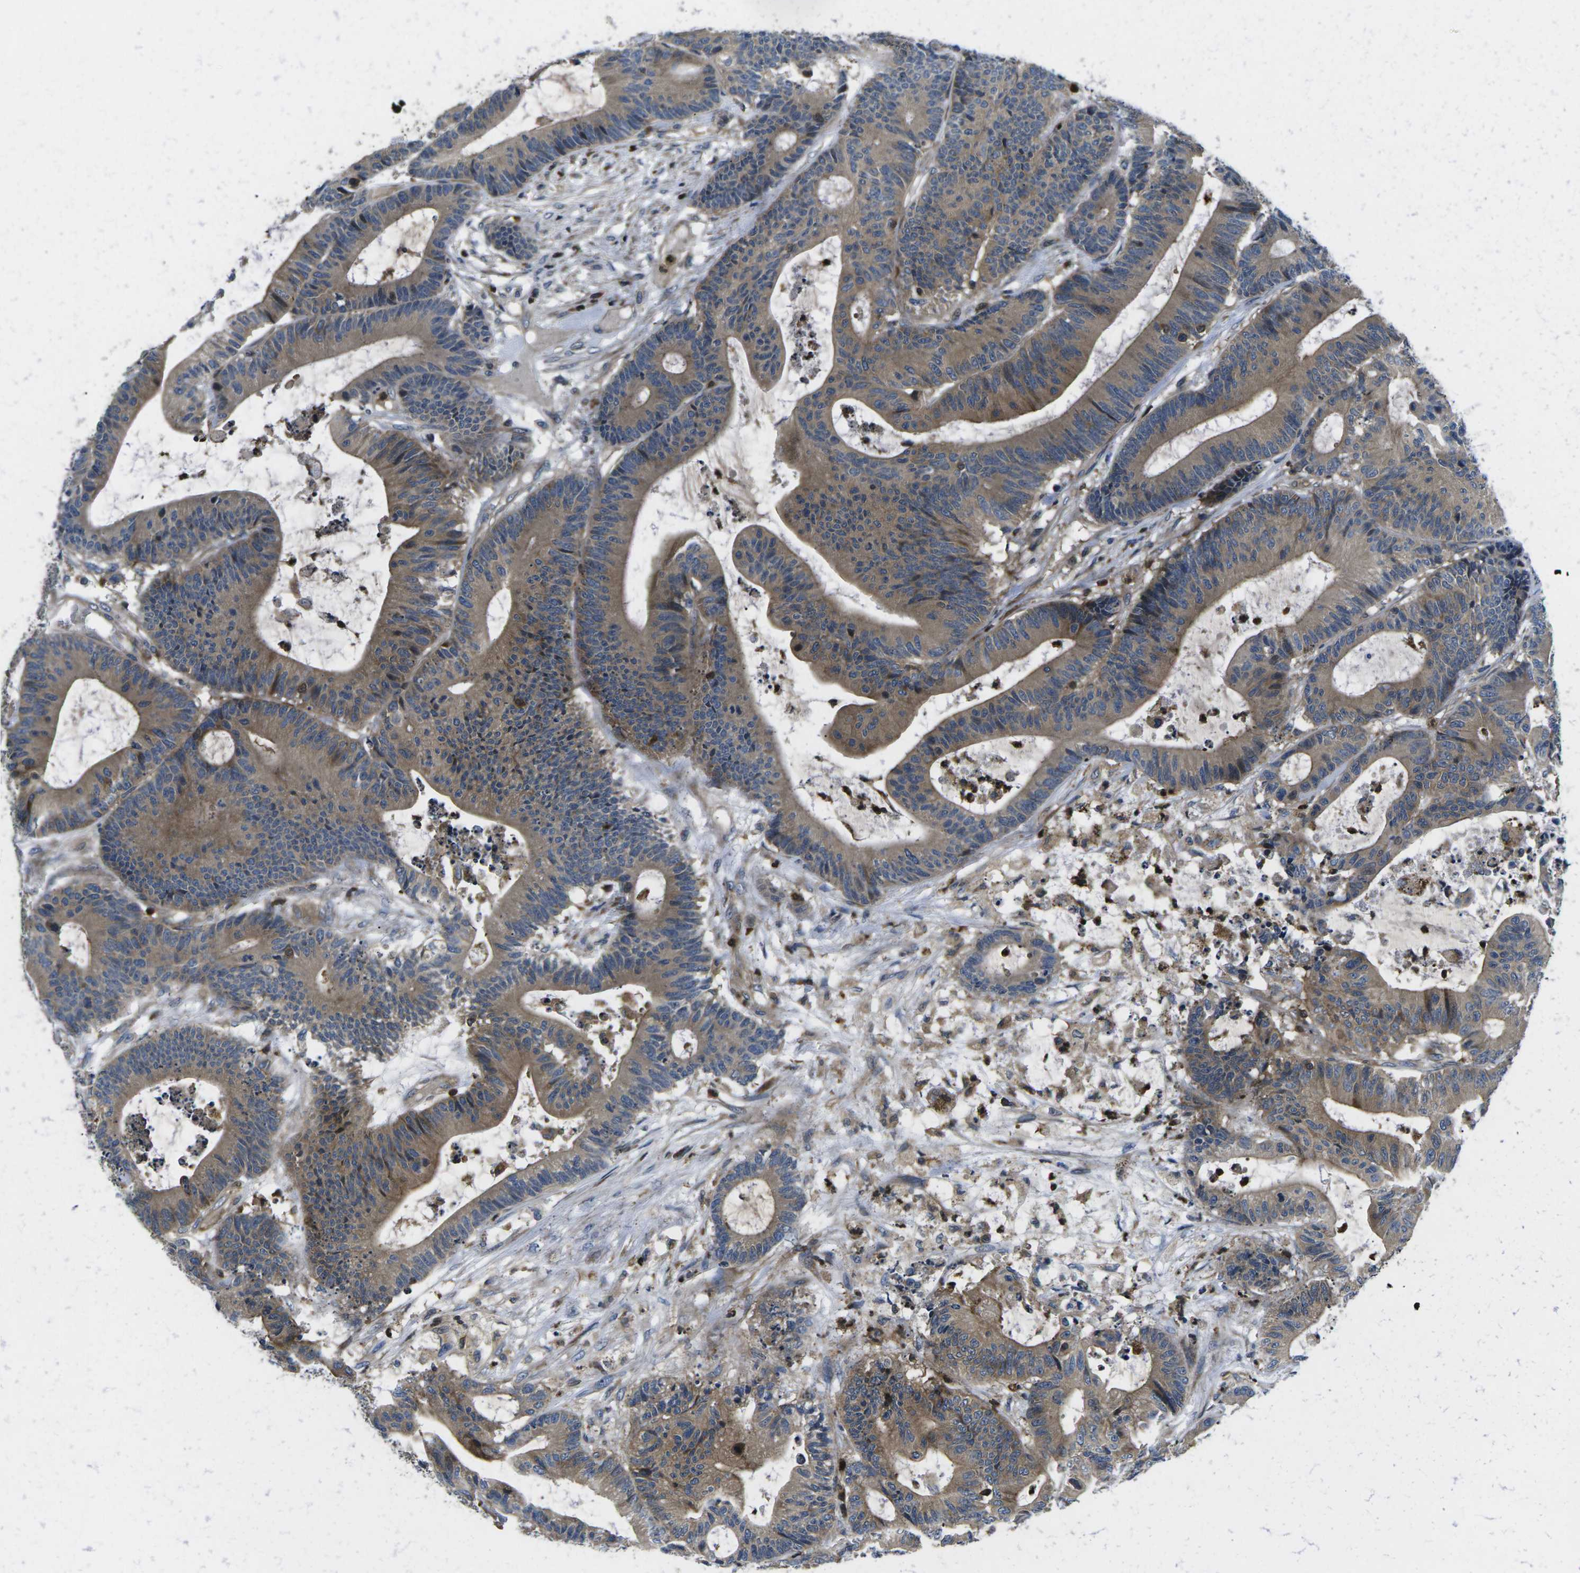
{"staining": {"intensity": "moderate", "quantity": ">75%", "location": "cytoplasmic/membranous"}, "tissue": "colorectal cancer", "cell_type": "Tumor cells", "image_type": "cancer", "snomed": [{"axis": "morphology", "description": "Adenocarcinoma, NOS"}, {"axis": "topography", "description": "Colon"}], "caption": "Immunohistochemistry histopathology image of neoplastic tissue: colorectal adenocarcinoma stained using immunohistochemistry demonstrates medium levels of moderate protein expression localized specifically in the cytoplasmic/membranous of tumor cells, appearing as a cytoplasmic/membranous brown color.", "gene": "PLCE1", "patient": {"sex": "female", "age": 84}}